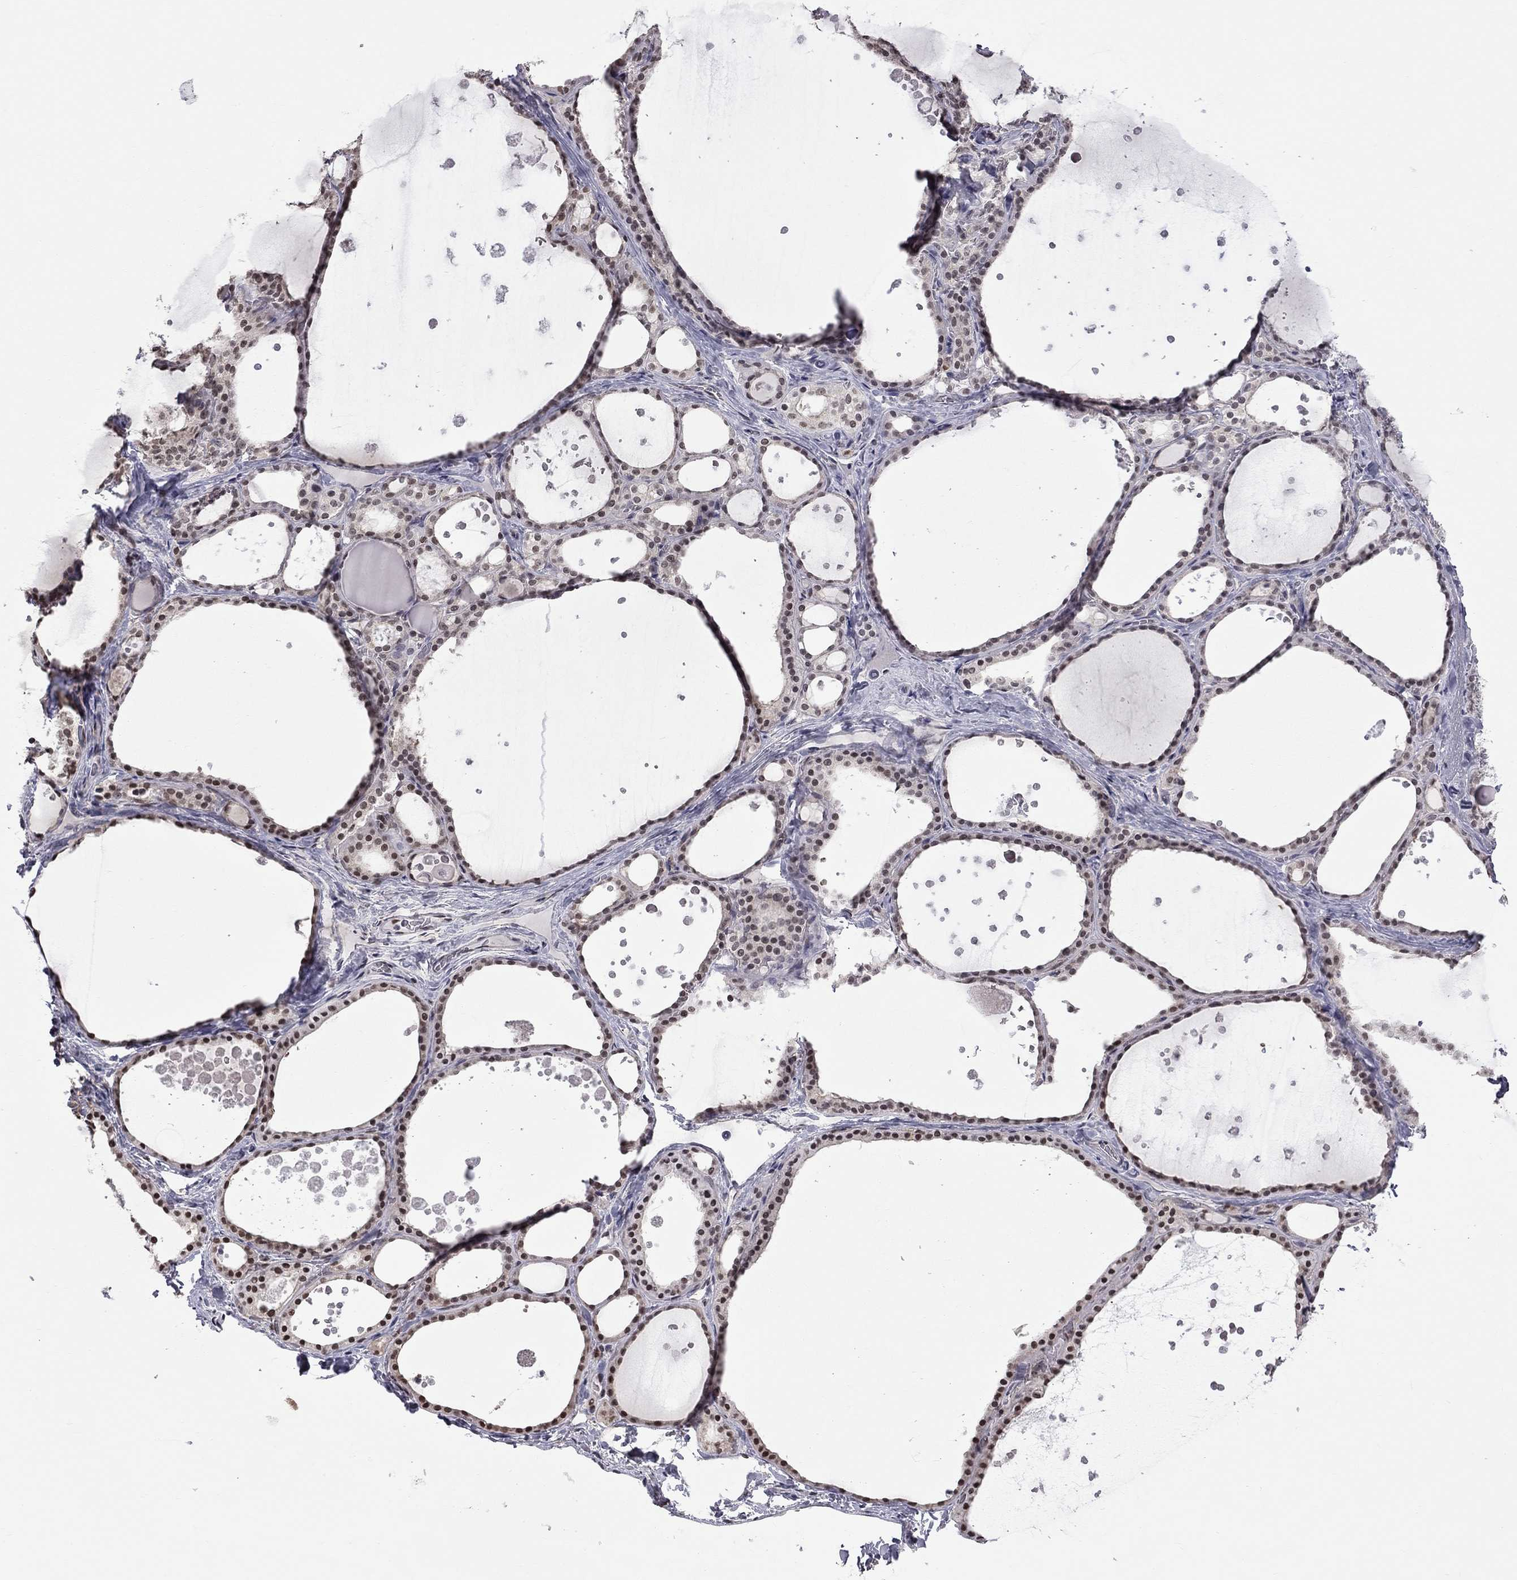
{"staining": {"intensity": "moderate", "quantity": "<25%", "location": "nuclear"}, "tissue": "thyroid gland", "cell_type": "Glandular cells", "image_type": "normal", "snomed": [{"axis": "morphology", "description": "Normal tissue, NOS"}, {"axis": "topography", "description": "Thyroid gland"}], "caption": "The immunohistochemical stain labels moderate nuclear expression in glandular cells of normal thyroid gland.", "gene": "RFWD3", "patient": {"sex": "male", "age": 63}}